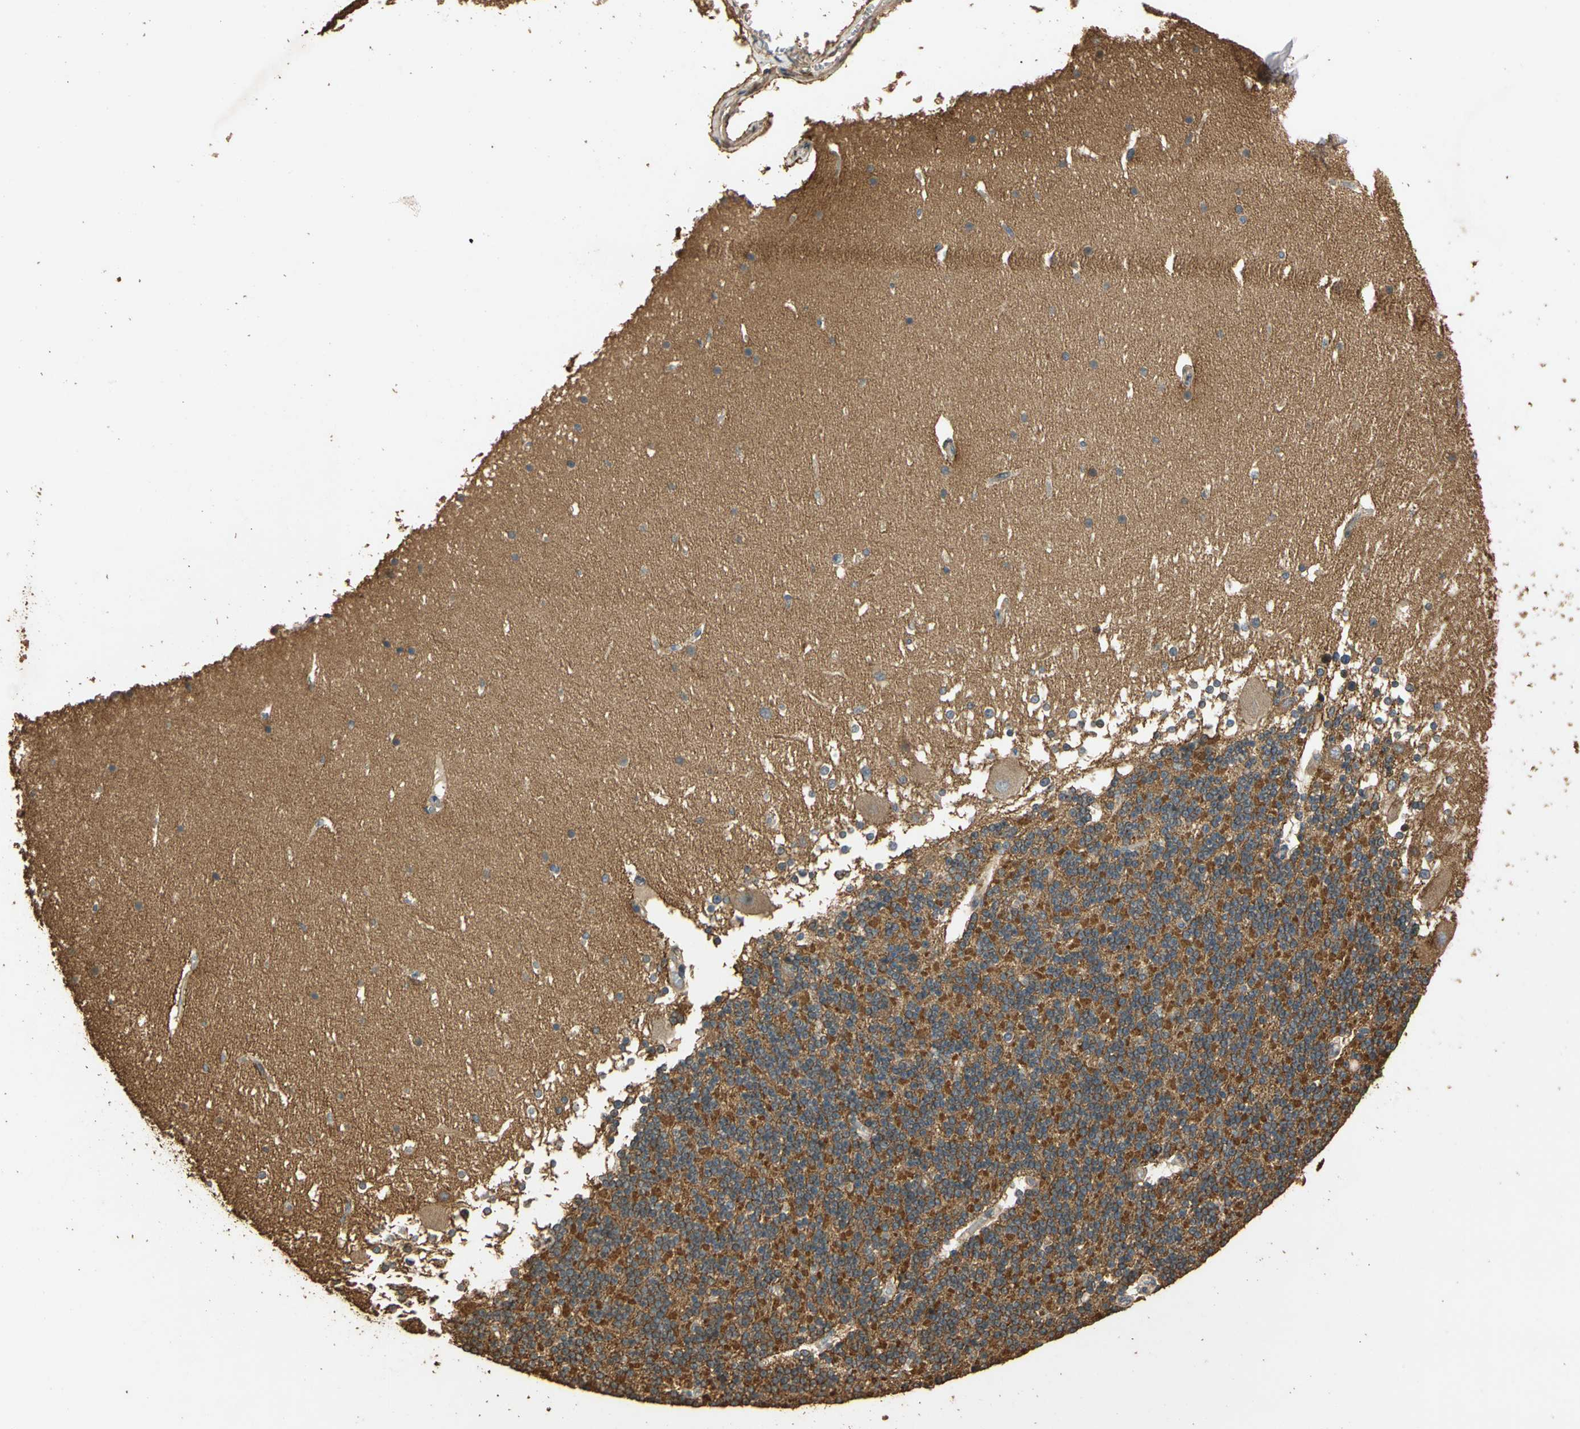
{"staining": {"intensity": "moderate", "quantity": "25%-75%", "location": "cytoplasmic/membranous"}, "tissue": "cerebellum", "cell_type": "Cells in granular layer", "image_type": "normal", "snomed": [{"axis": "morphology", "description": "Normal tissue, NOS"}, {"axis": "topography", "description": "Cerebellum"}], "caption": "Immunohistochemistry (IHC) image of unremarkable cerebellum stained for a protein (brown), which shows medium levels of moderate cytoplasmic/membranous expression in about 25%-75% of cells in granular layer.", "gene": "MGRN1", "patient": {"sex": "female", "age": 19}}